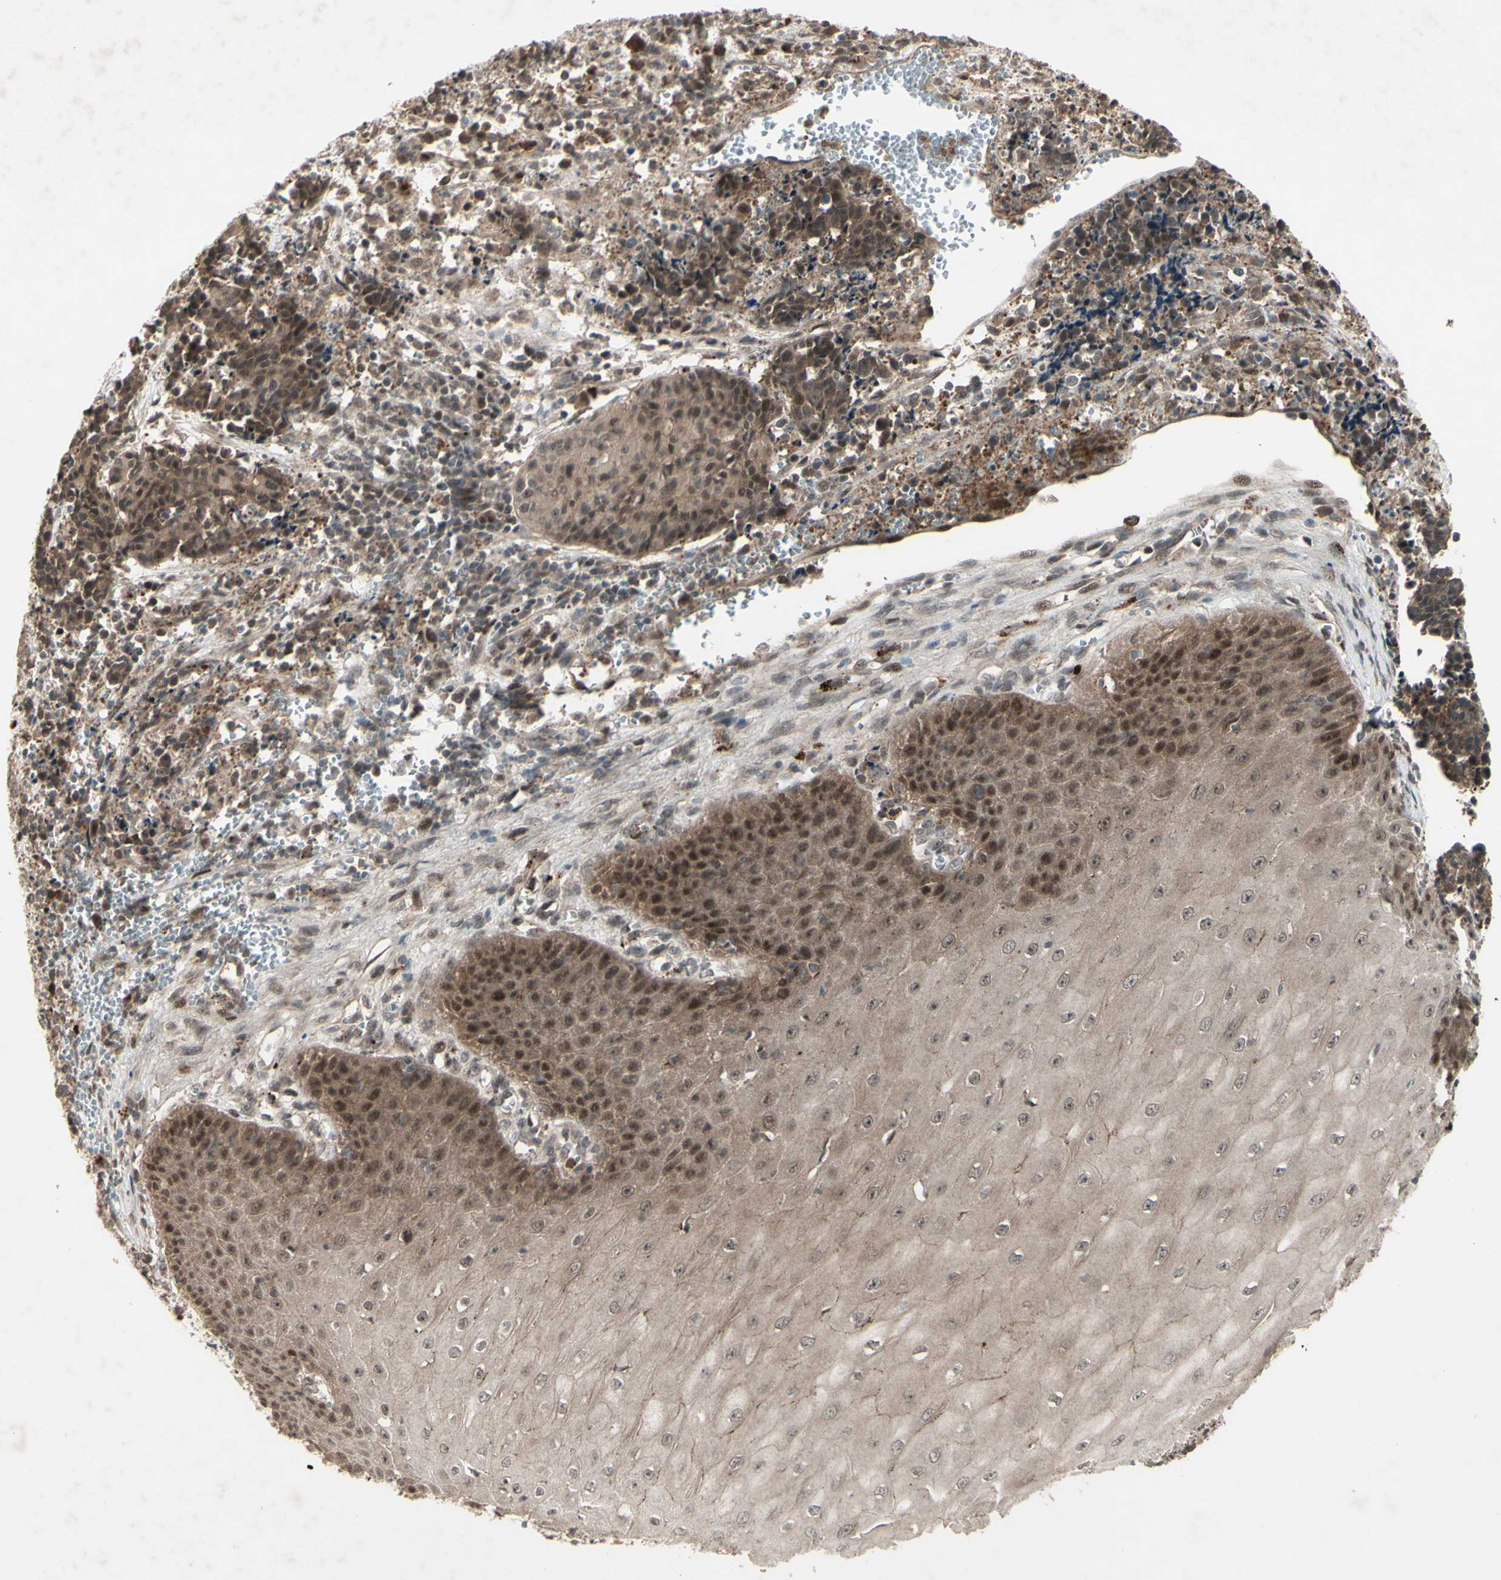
{"staining": {"intensity": "moderate", "quantity": ">75%", "location": "cytoplasmic/membranous,nuclear"}, "tissue": "cervical cancer", "cell_type": "Tumor cells", "image_type": "cancer", "snomed": [{"axis": "morphology", "description": "Squamous cell carcinoma, NOS"}, {"axis": "topography", "description": "Cervix"}], "caption": "Protein expression by IHC reveals moderate cytoplasmic/membranous and nuclear positivity in about >75% of tumor cells in cervical squamous cell carcinoma.", "gene": "MLF2", "patient": {"sex": "female", "age": 35}}